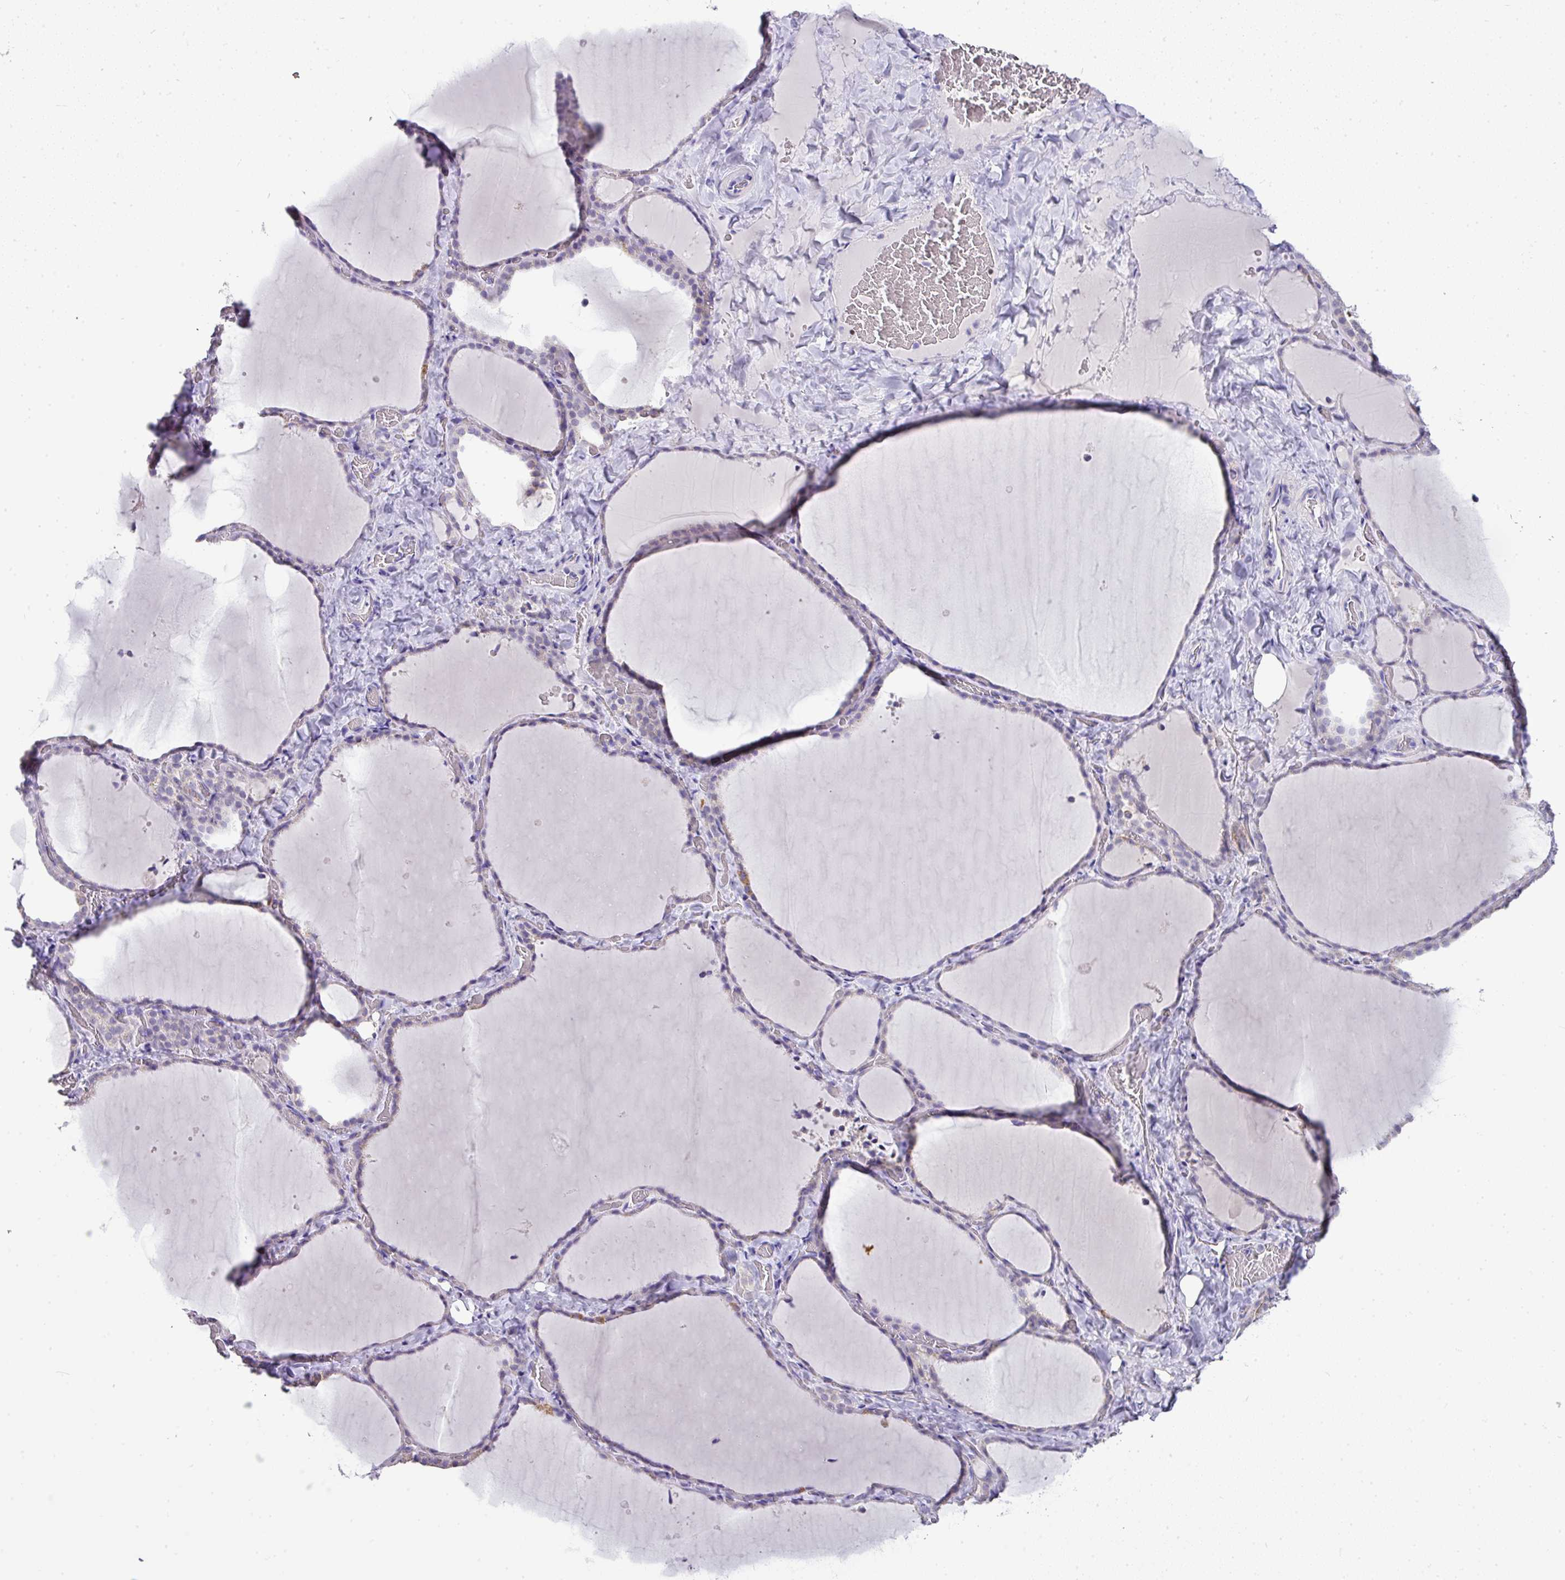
{"staining": {"intensity": "negative", "quantity": "none", "location": "none"}, "tissue": "thyroid gland", "cell_type": "Glandular cells", "image_type": "normal", "snomed": [{"axis": "morphology", "description": "Normal tissue, NOS"}, {"axis": "topography", "description": "Thyroid gland"}], "caption": "Benign thyroid gland was stained to show a protein in brown. There is no significant staining in glandular cells. The staining was performed using DAB (3,3'-diaminobenzidine) to visualize the protein expression in brown, while the nuclei were stained in blue with hematoxylin (Magnification: 20x).", "gene": "BCL11A", "patient": {"sex": "female", "age": 22}}